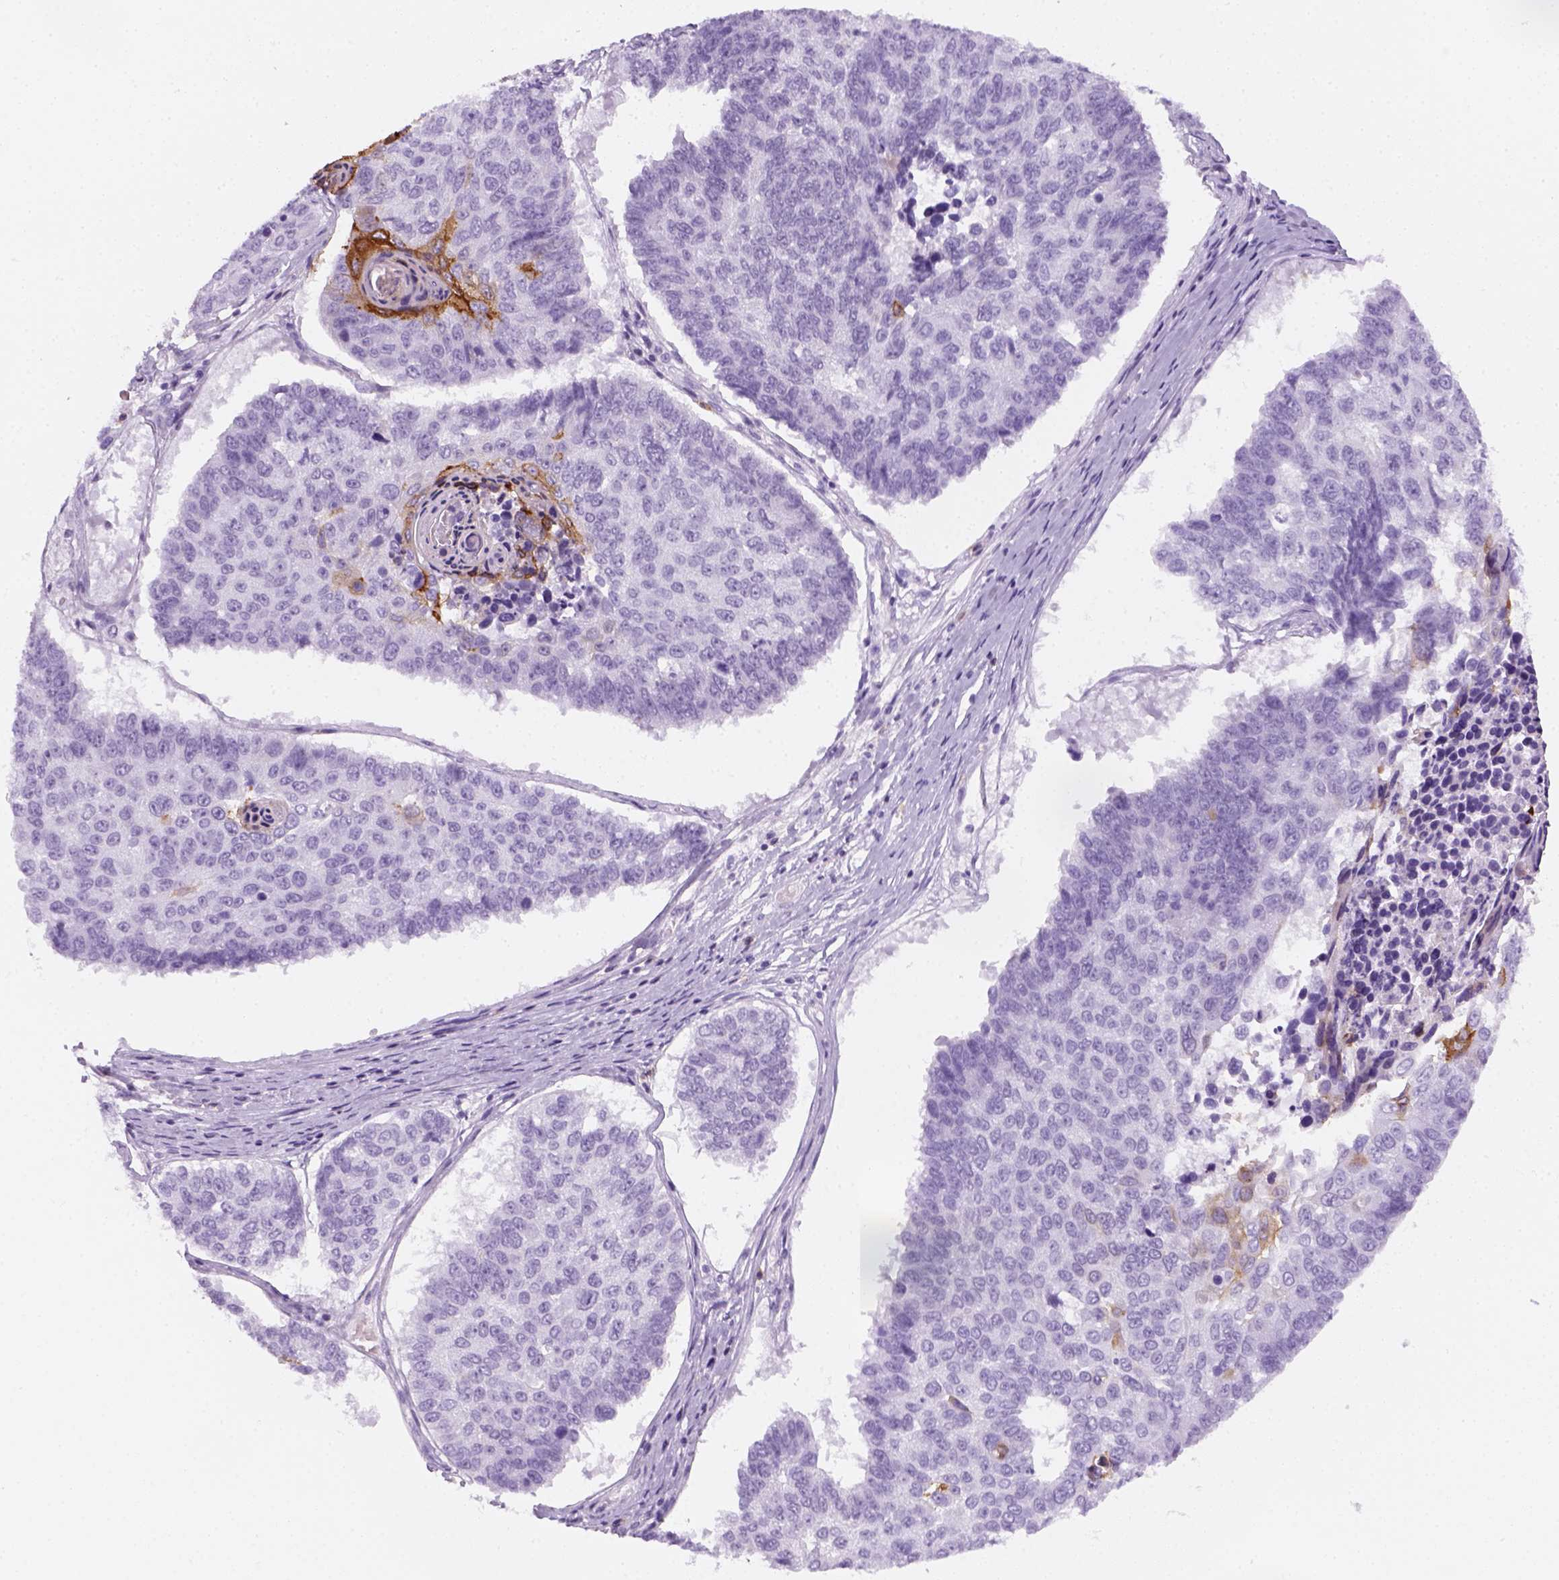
{"staining": {"intensity": "negative", "quantity": "none", "location": "none"}, "tissue": "lung cancer", "cell_type": "Tumor cells", "image_type": "cancer", "snomed": [{"axis": "morphology", "description": "Squamous cell carcinoma, NOS"}, {"axis": "topography", "description": "Lung"}], "caption": "A micrograph of human squamous cell carcinoma (lung) is negative for staining in tumor cells.", "gene": "AQP3", "patient": {"sex": "male", "age": 73}}